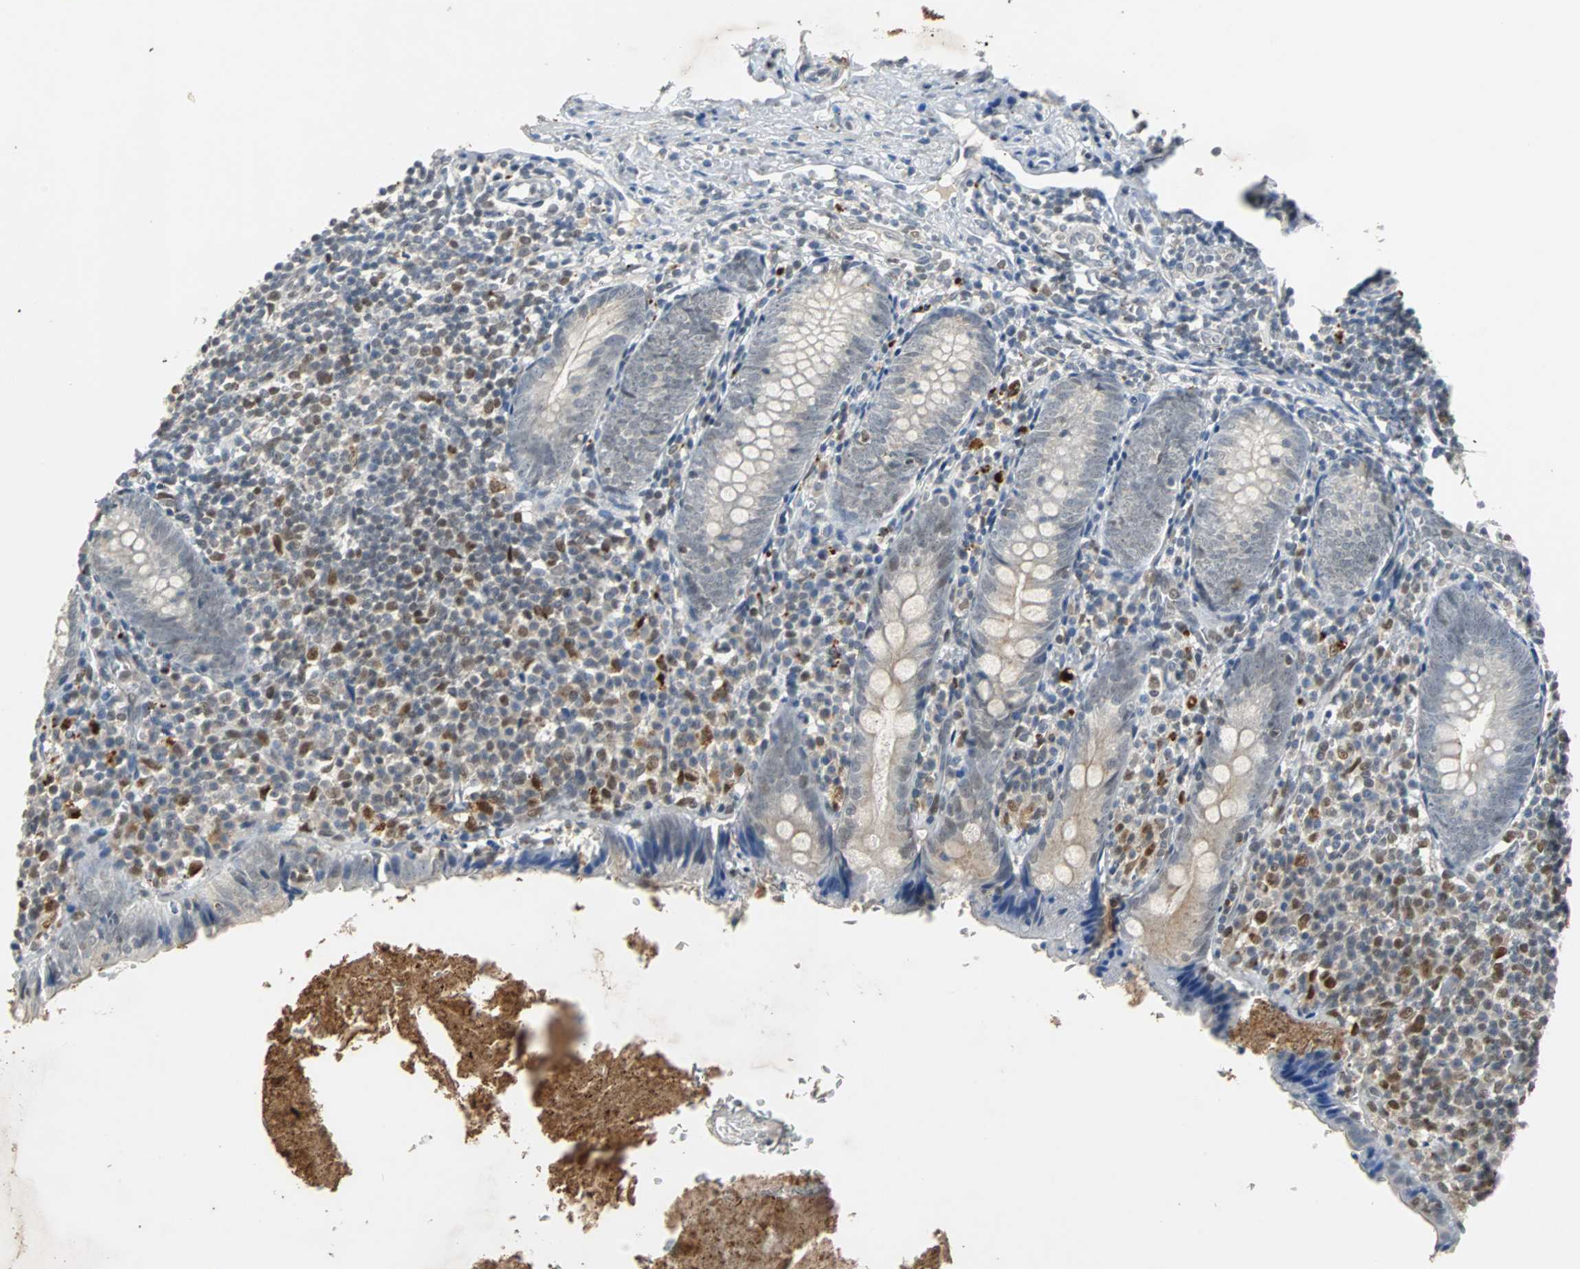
{"staining": {"intensity": "negative", "quantity": "none", "location": "none"}, "tissue": "appendix", "cell_type": "Glandular cells", "image_type": "normal", "snomed": [{"axis": "morphology", "description": "Normal tissue, NOS"}, {"axis": "topography", "description": "Appendix"}], "caption": "The immunohistochemistry (IHC) image has no significant staining in glandular cells of appendix.", "gene": "HLX", "patient": {"sex": "female", "age": 10}}